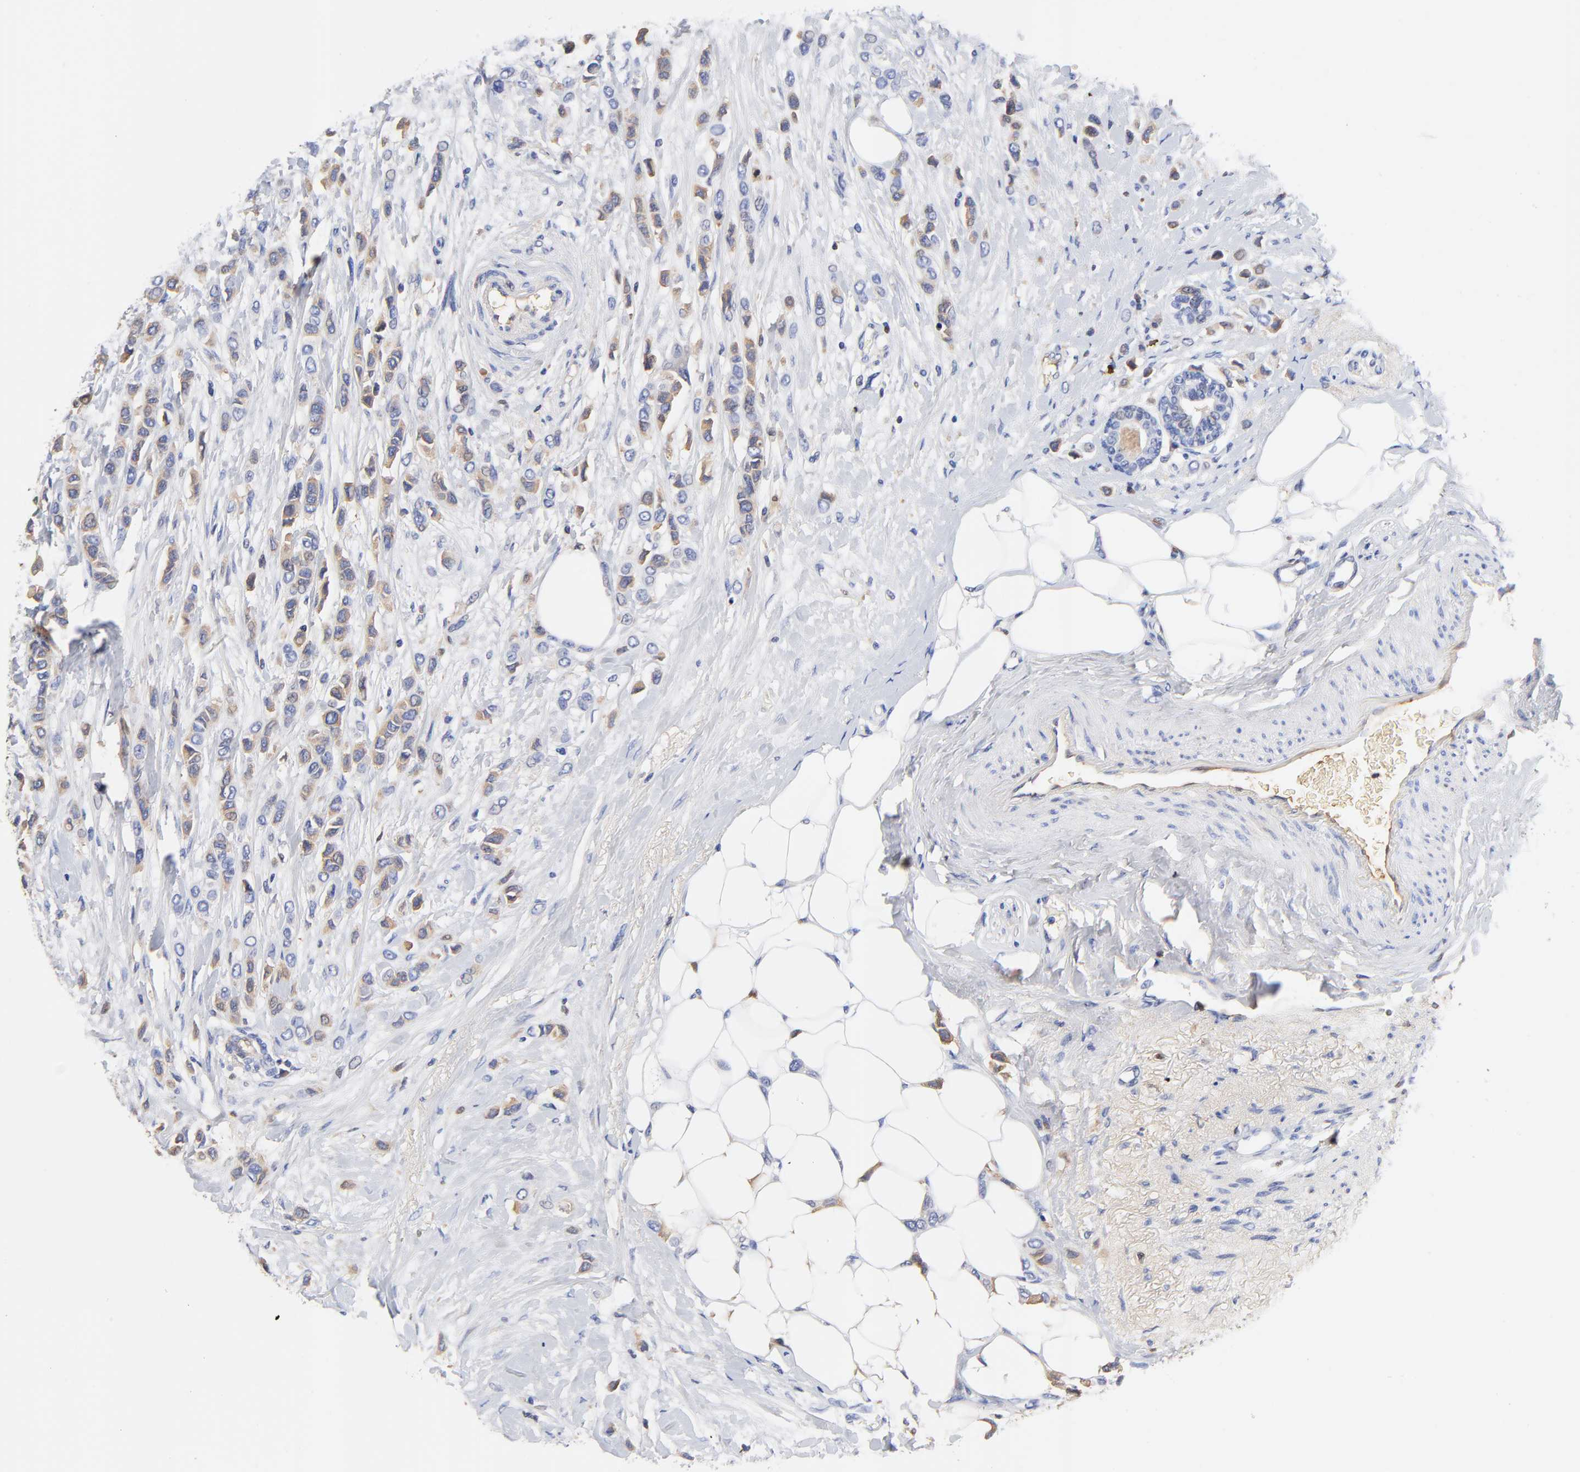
{"staining": {"intensity": "weak", "quantity": "25%-75%", "location": "cytoplasmic/membranous"}, "tissue": "breast cancer", "cell_type": "Tumor cells", "image_type": "cancer", "snomed": [{"axis": "morphology", "description": "Lobular carcinoma"}, {"axis": "topography", "description": "Breast"}], "caption": "Lobular carcinoma (breast) was stained to show a protein in brown. There is low levels of weak cytoplasmic/membranous expression in approximately 25%-75% of tumor cells.", "gene": "IGLV3-10", "patient": {"sex": "female", "age": 51}}